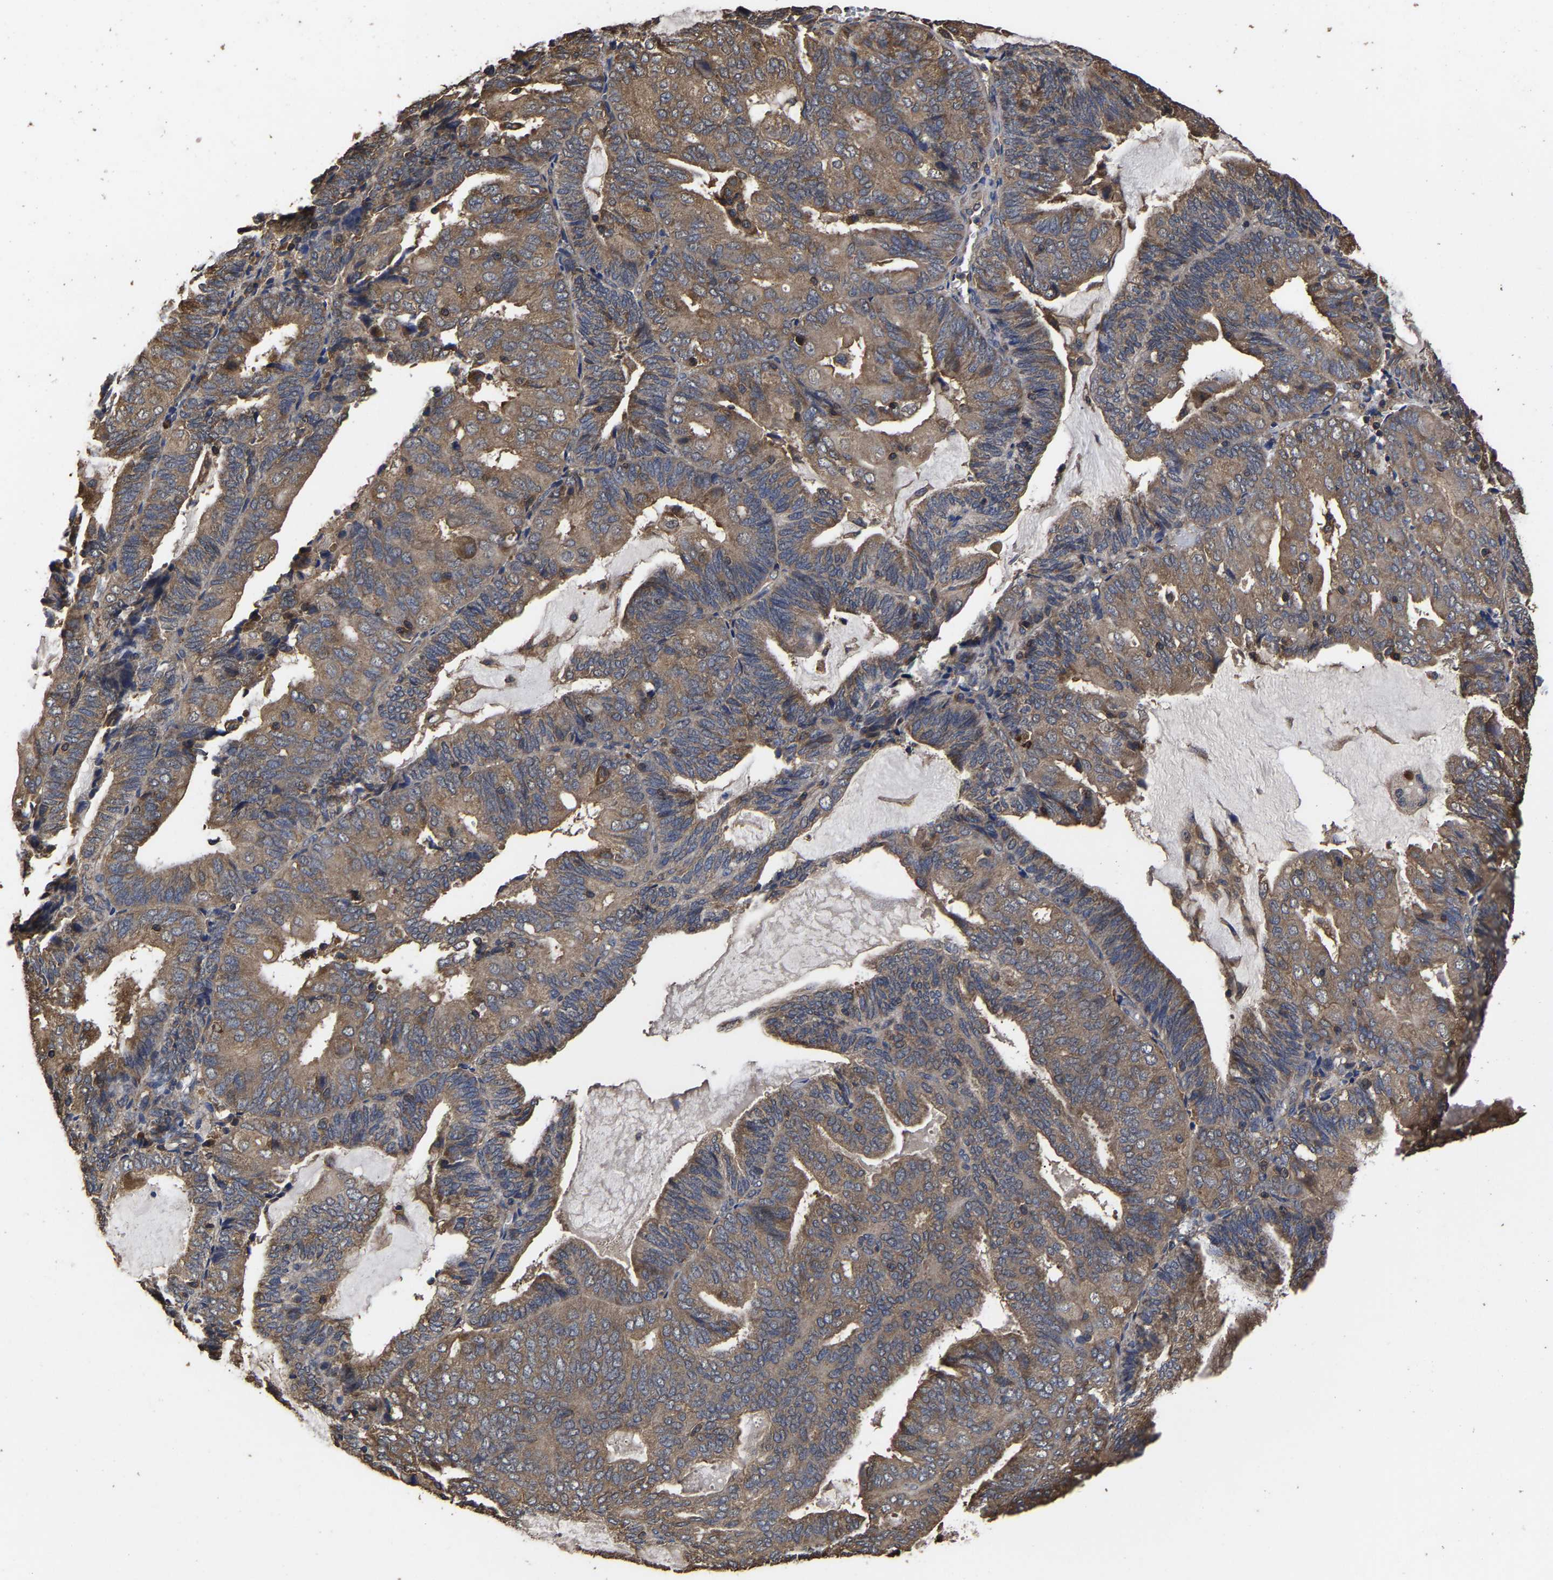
{"staining": {"intensity": "moderate", "quantity": ">75%", "location": "cytoplasmic/membranous"}, "tissue": "endometrial cancer", "cell_type": "Tumor cells", "image_type": "cancer", "snomed": [{"axis": "morphology", "description": "Adenocarcinoma, NOS"}, {"axis": "topography", "description": "Endometrium"}], "caption": "Brown immunohistochemical staining in human adenocarcinoma (endometrial) demonstrates moderate cytoplasmic/membranous positivity in approximately >75% of tumor cells. The protein of interest is shown in brown color, while the nuclei are stained blue.", "gene": "ITCH", "patient": {"sex": "female", "age": 81}}